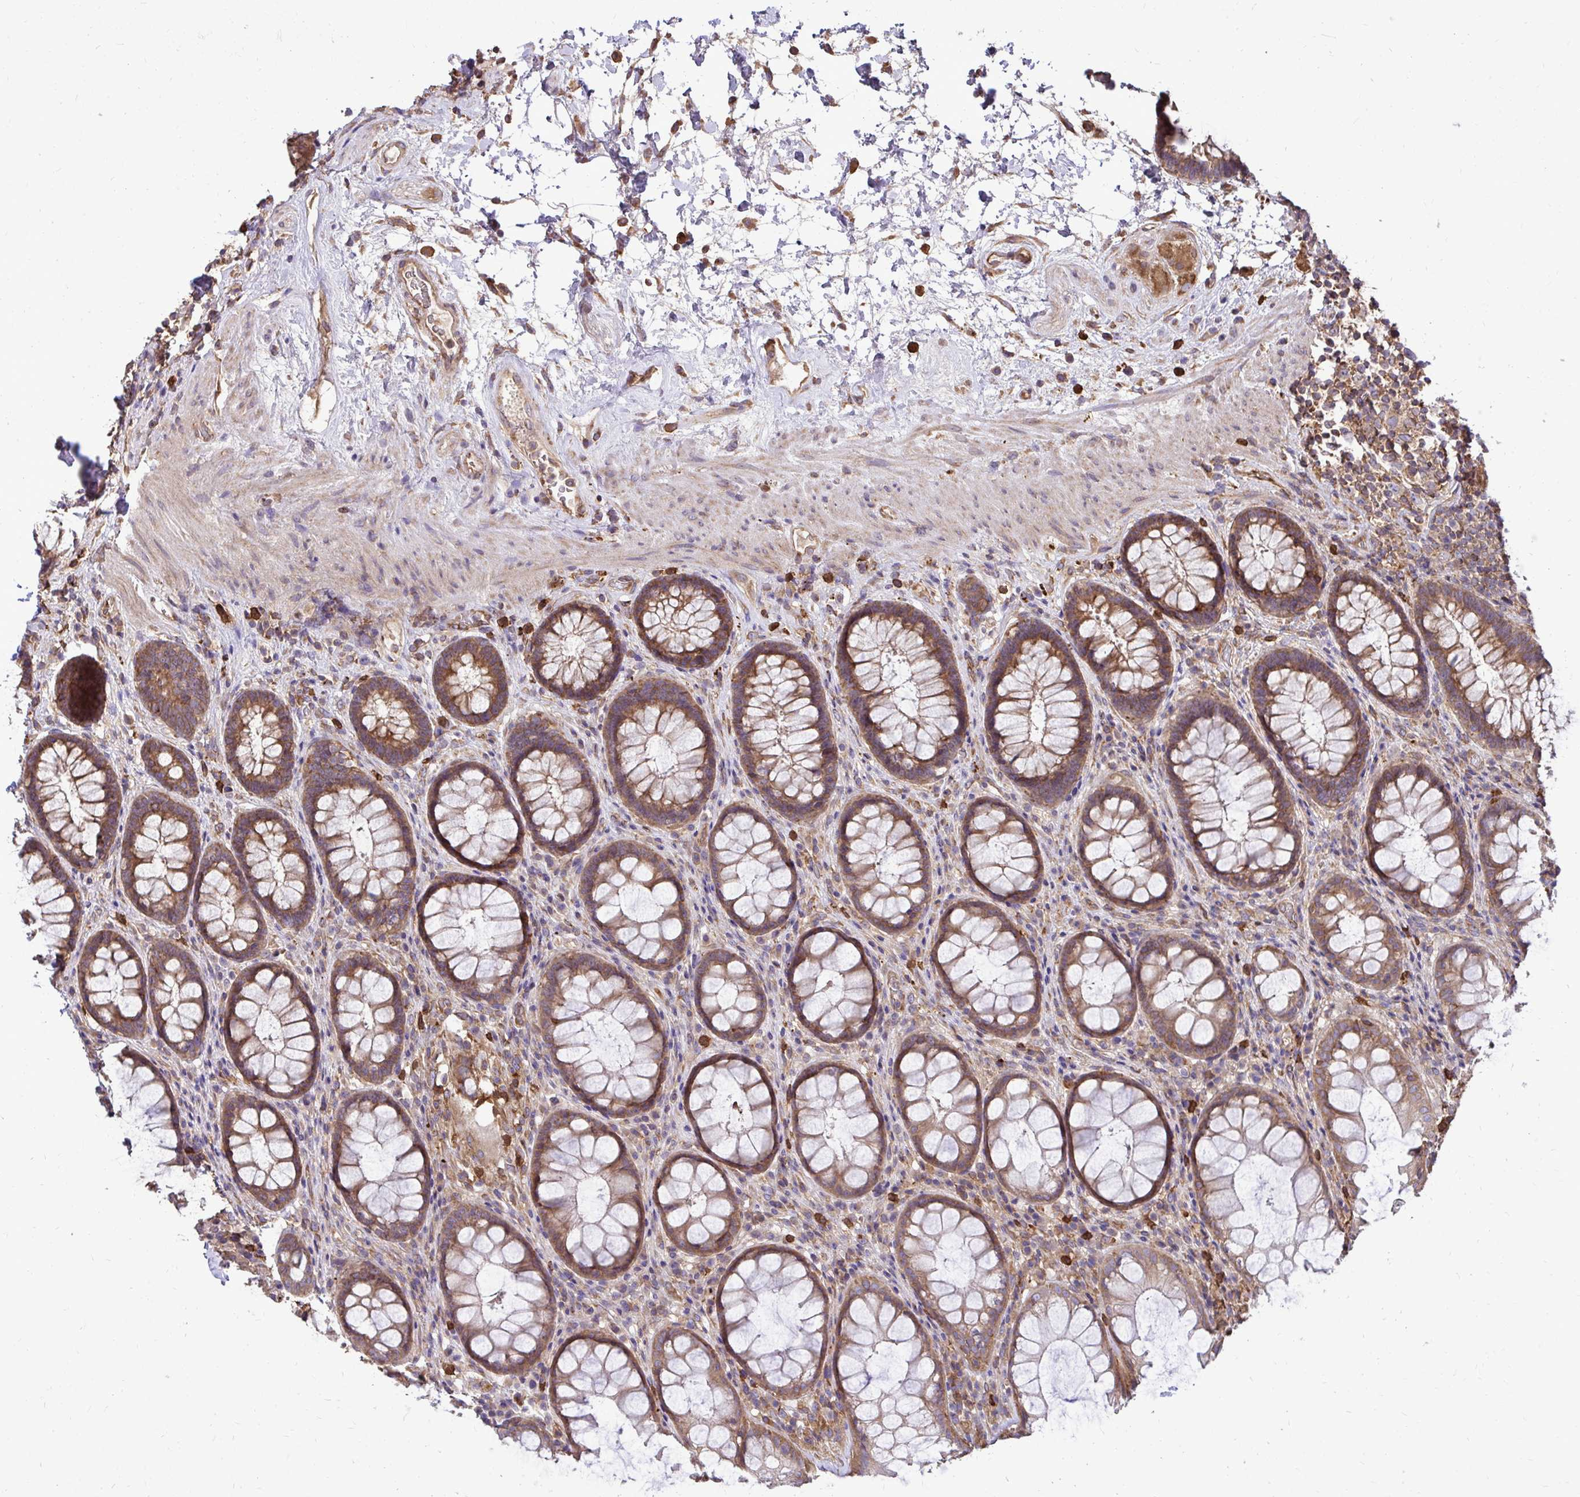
{"staining": {"intensity": "strong", "quantity": ">75%", "location": "cytoplasmic/membranous"}, "tissue": "rectum", "cell_type": "Glandular cells", "image_type": "normal", "snomed": [{"axis": "morphology", "description": "Normal tissue, NOS"}, {"axis": "topography", "description": "Rectum"}], "caption": "This micrograph reveals immunohistochemistry (IHC) staining of benign rectum, with high strong cytoplasmic/membranous positivity in about >75% of glandular cells.", "gene": "FMR1", "patient": {"sex": "male", "age": 72}}